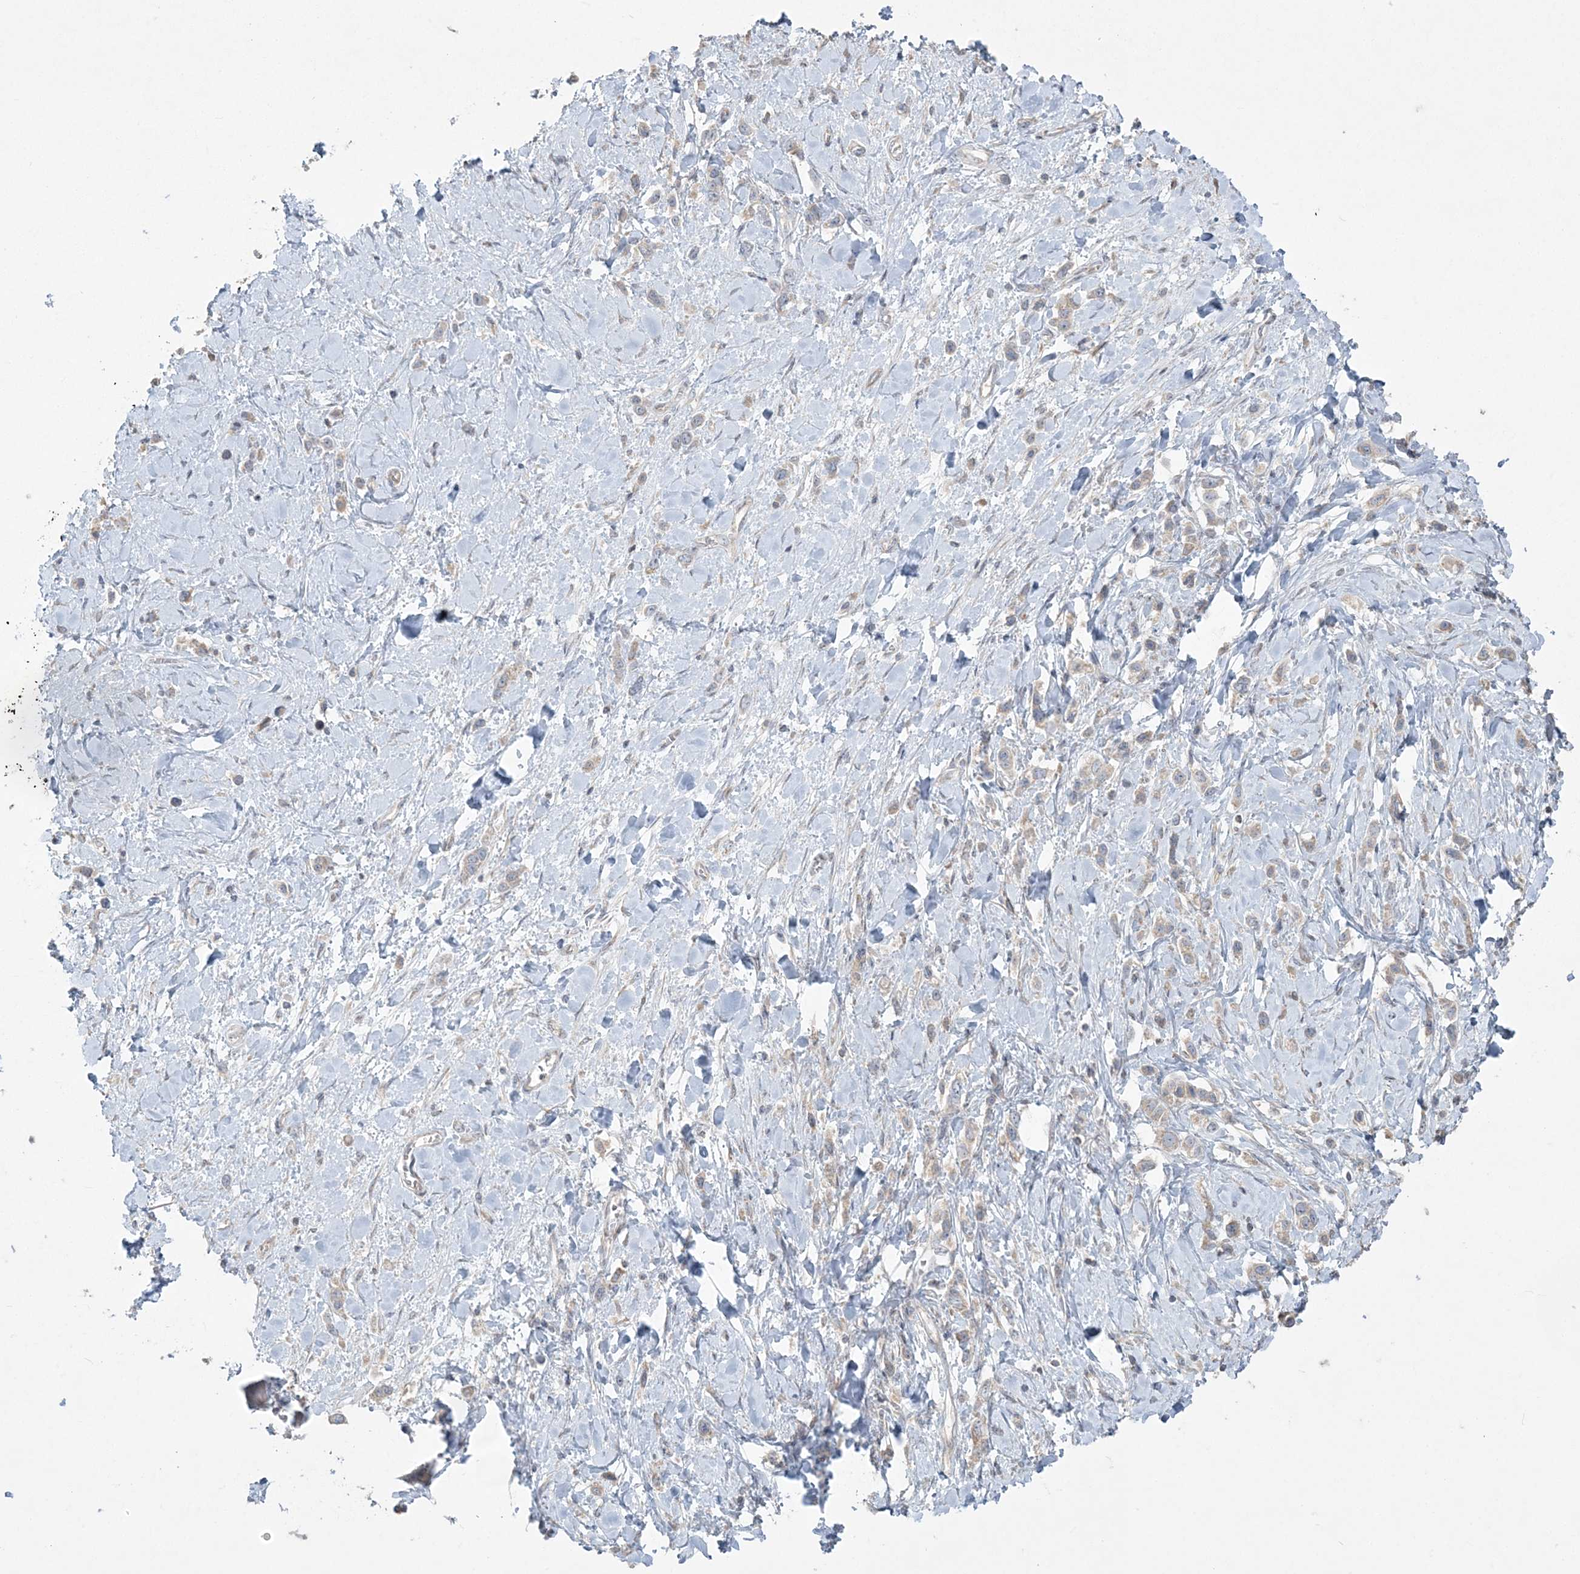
{"staining": {"intensity": "weak", "quantity": "25%-75%", "location": "cytoplasmic/membranous"}, "tissue": "stomach cancer", "cell_type": "Tumor cells", "image_type": "cancer", "snomed": [{"axis": "morphology", "description": "Normal tissue, NOS"}, {"axis": "morphology", "description": "Adenocarcinoma, NOS"}, {"axis": "topography", "description": "Stomach, upper"}, {"axis": "topography", "description": "Stomach"}], "caption": "A brown stain labels weak cytoplasmic/membranous expression of a protein in stomach cancer (adenocarcinoma) tumor cells.", "gene": "ZC3H6", "patient": {"sex": "female", "age": 65}}